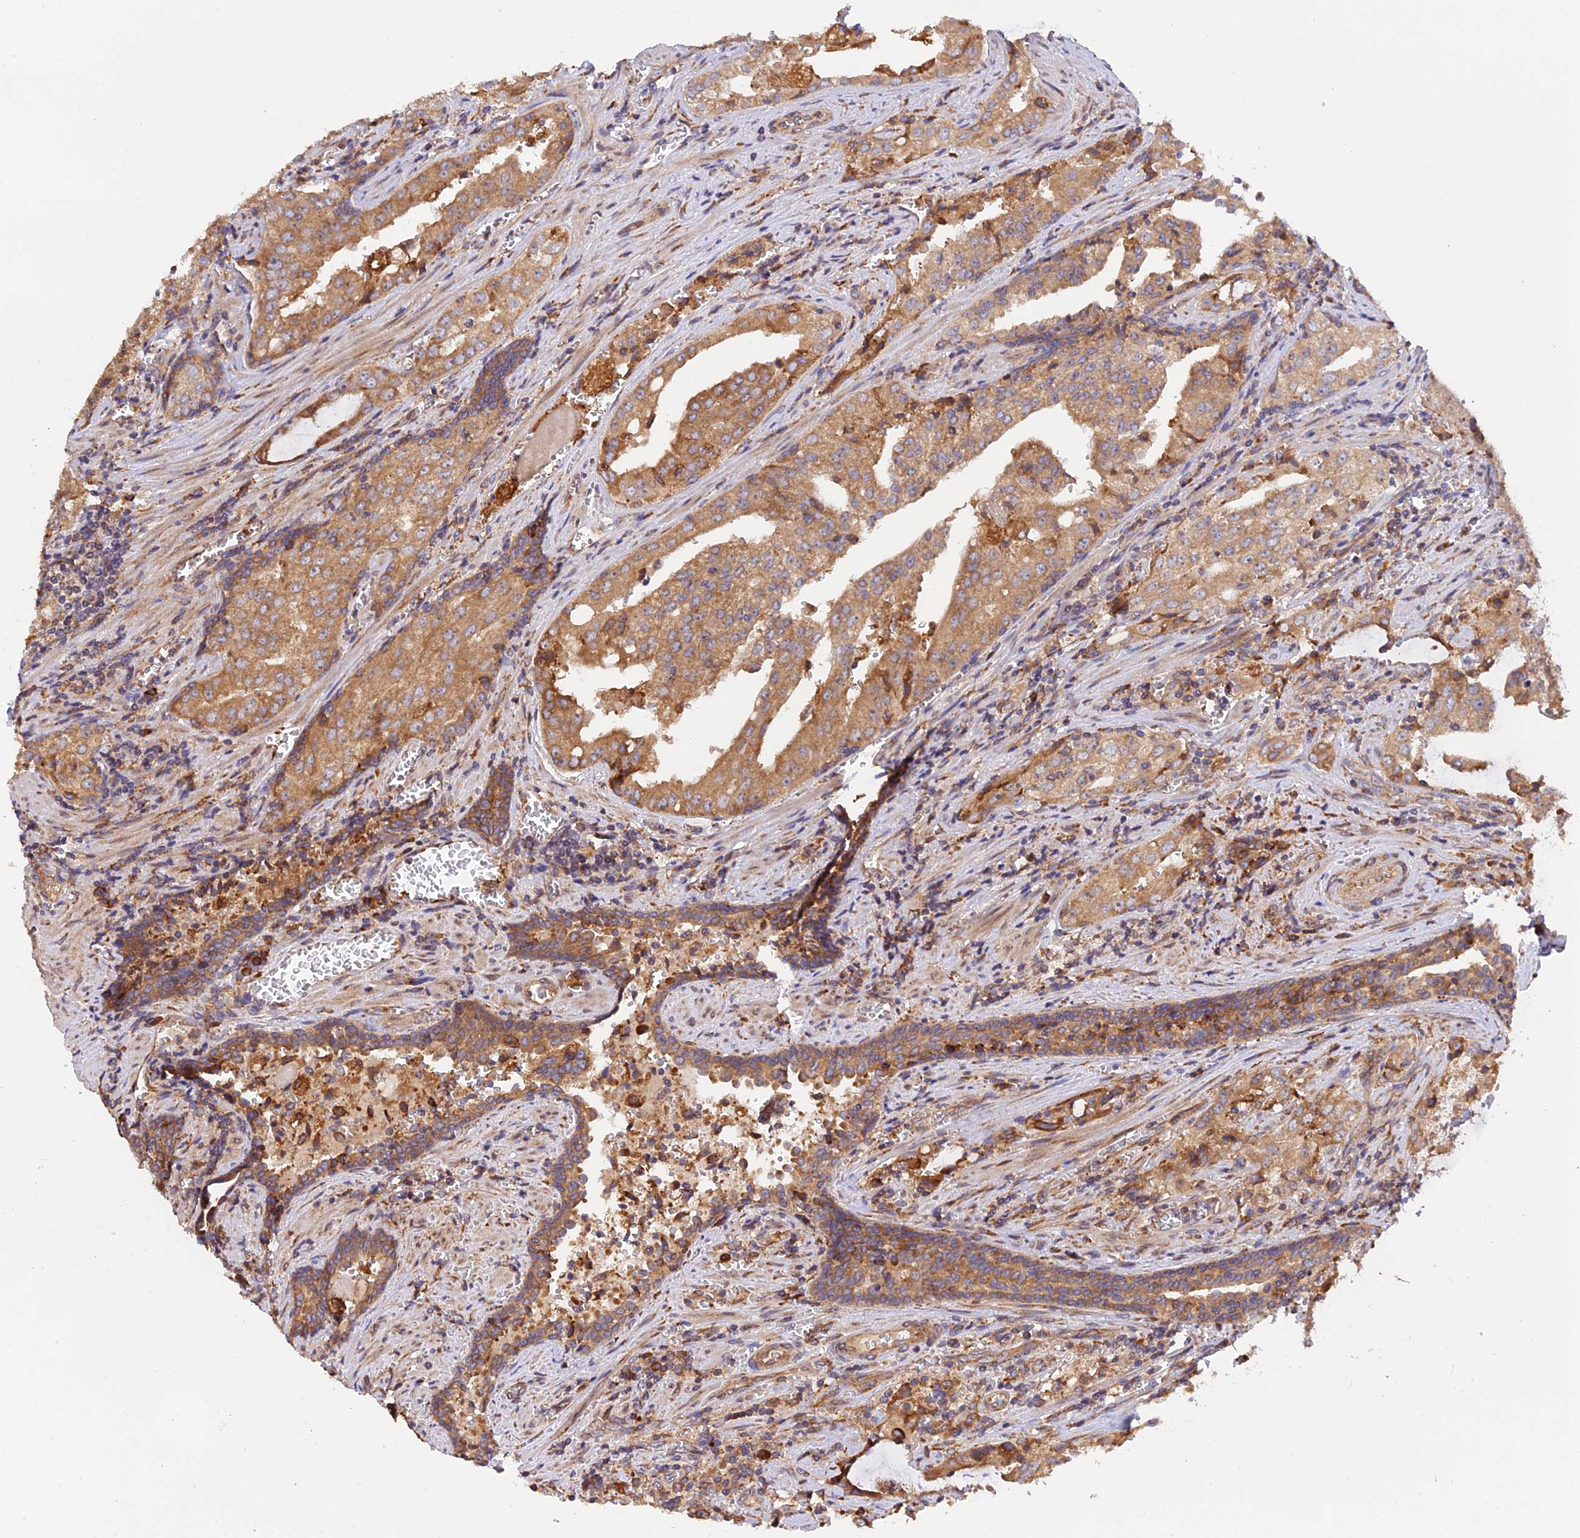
{"staining": {"intensity": "moderate", "quantity": ">75%", "location": "cytoplasmic/membranous"}, "tissue": "prostate cancer", "cell_type": "Tumor cells", "image_type": "cancer", "snomed": [{"axis": "morphology", "description": "Adenocarcinoma, High grade"}, {"axis": "topography", "description": "Prostate"}], "caption": "The immunohistochemical stain shows moderate cytoplasmic/membranous expression in tumor cells of prostate adenocarcinoma (high-grade) tissue.", "gene": "RPL5", "patient": {"sex": "male", "age": 68}}